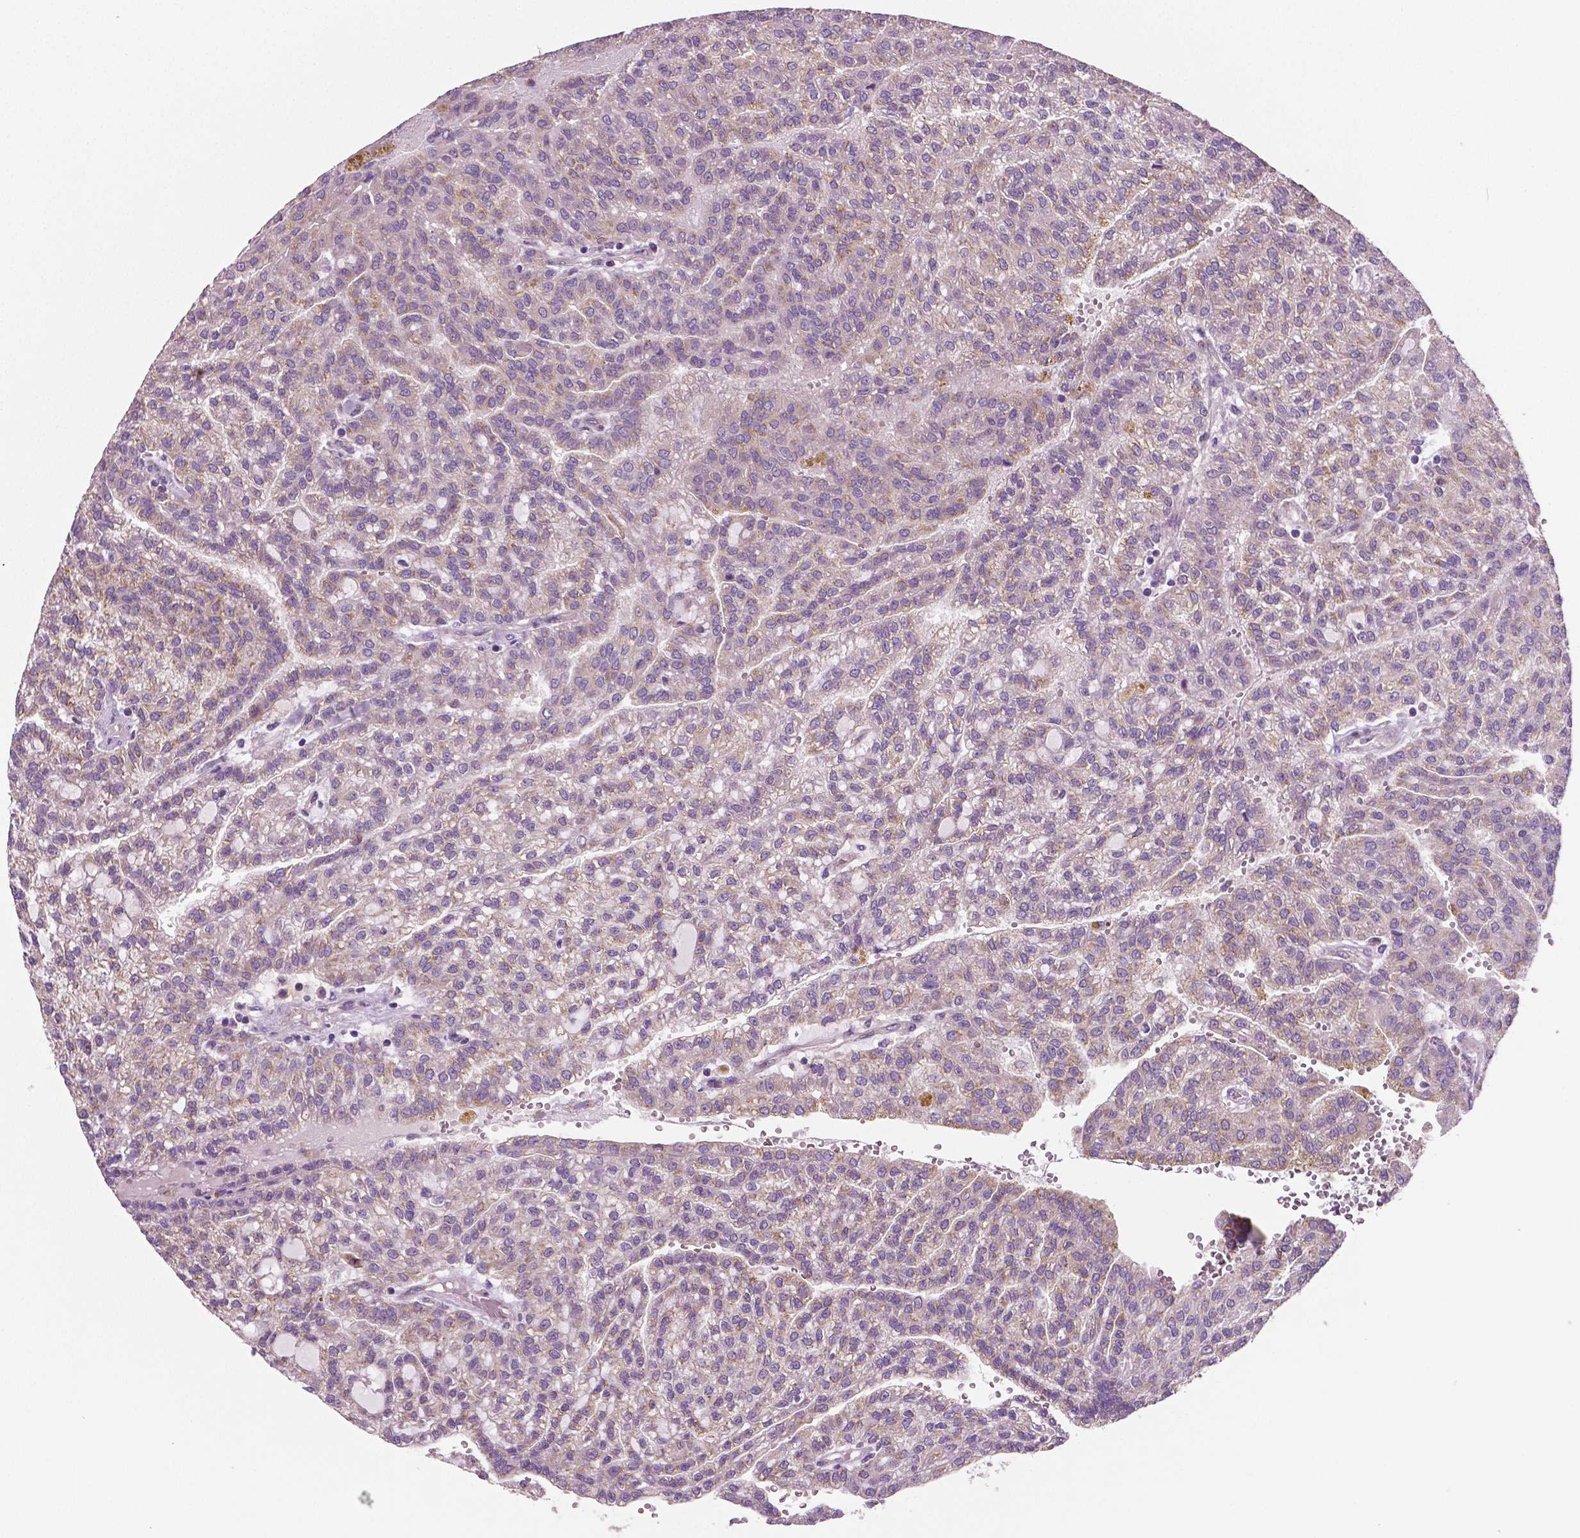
{"staining": {"intensity": "weak", "quantity": "<25%", "location": "cytoplasmic/membranous"}, "tissue": "renal cancer", "cell_type": "Tumor cells", "image_type": "cancer", "snomed": [{"axis": "morphology", "description": "Adenocarcinoma, NOS"}, {"axis": "topography", "description": "Kidney"}], "caption": "This micrograph is of renal cancer (adenocarcinoma) stained with immunohistochemistry (IHC) to label a protein in brown with the nuclei are counter-stained blue. There is no positivity in tumor cells.", "gene": "PTX3", "patient": {"sex": "male", "age": 63}}